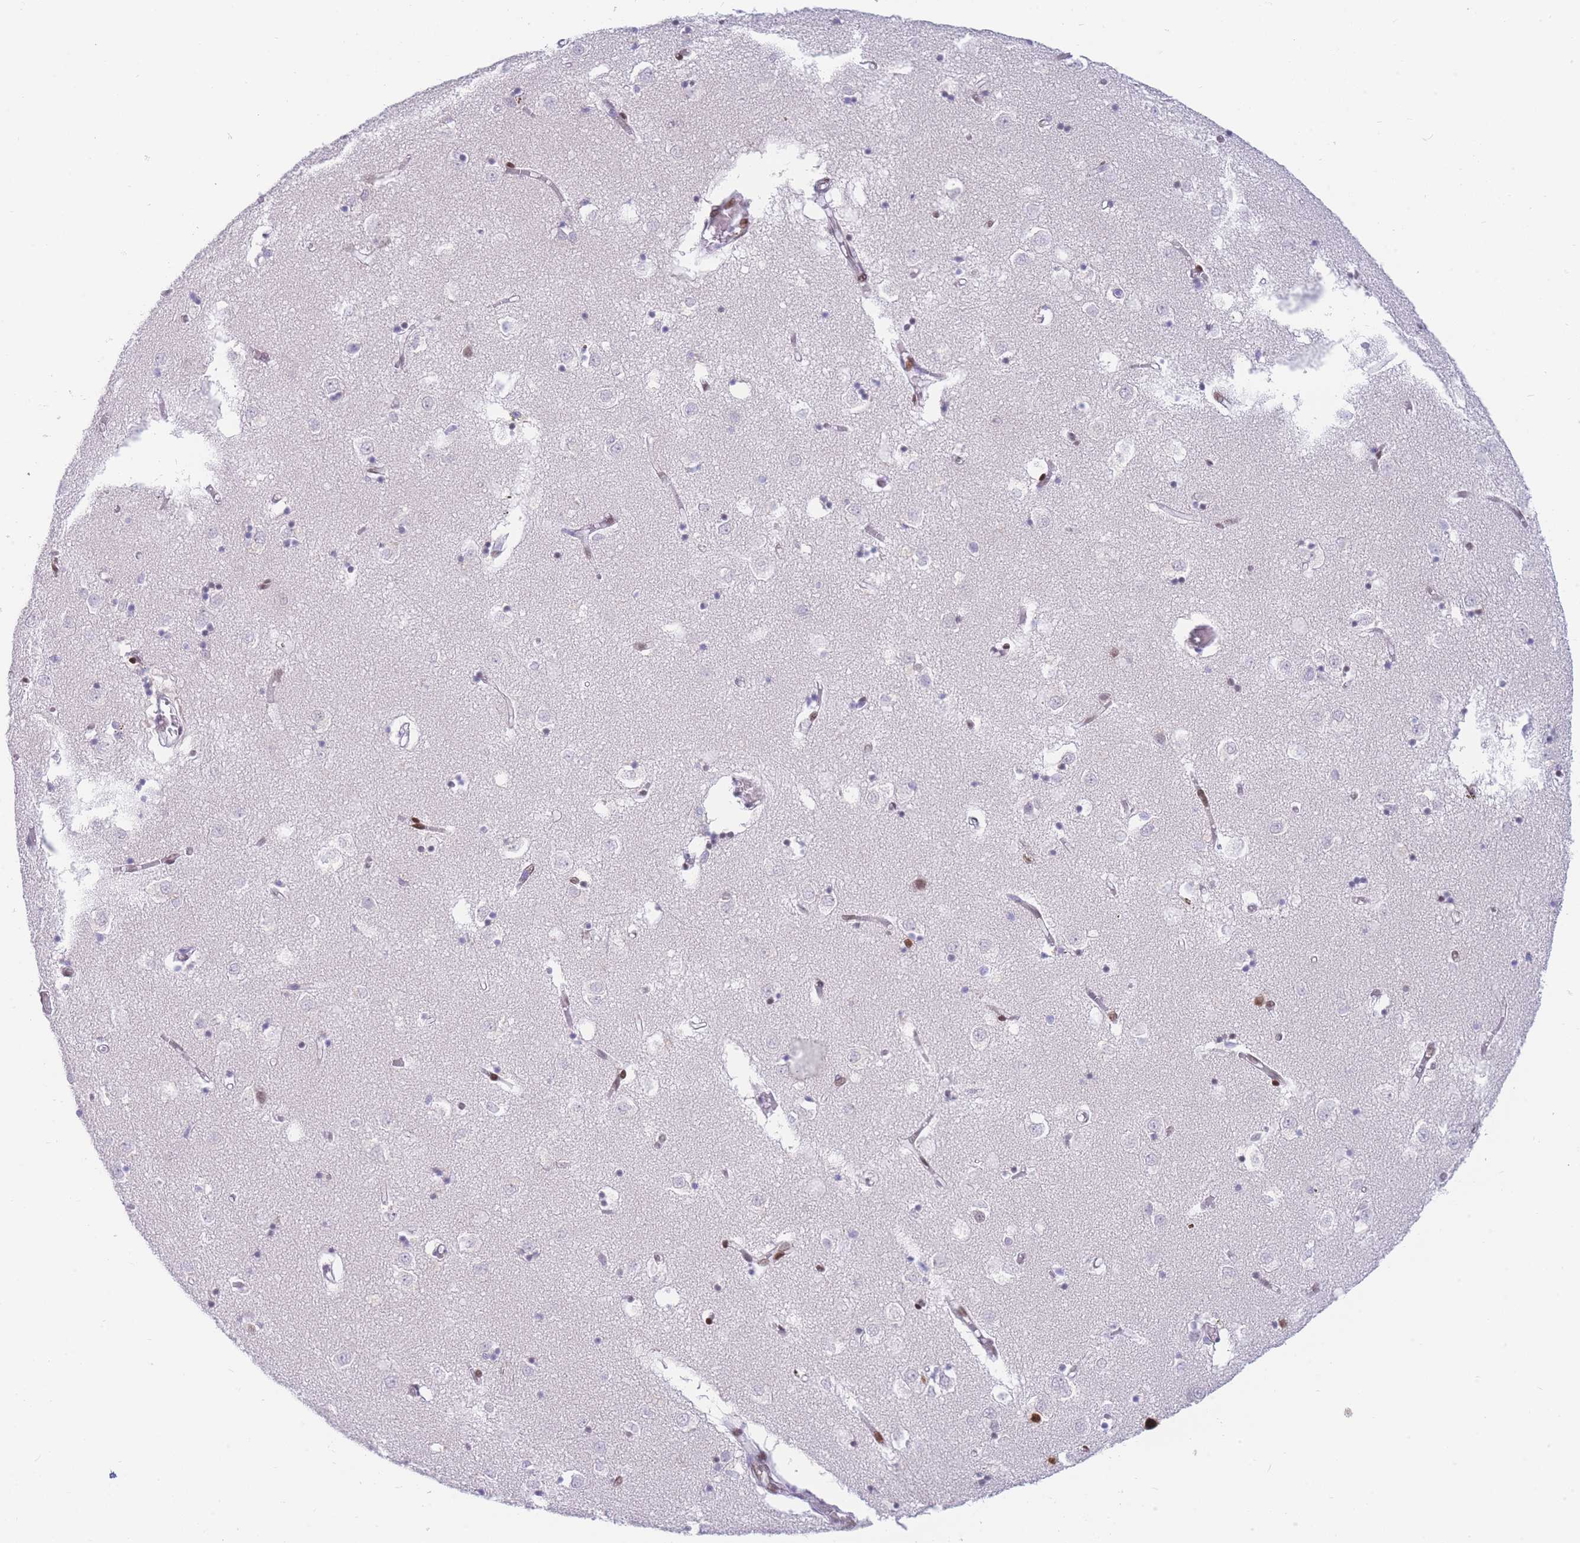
{"staining": {"intensity": "moderate", "quantity": "<25%", "location": "nuclear"}, "tissue": "caudate", "cell_type": "Glial cells", "image_type": "normal", "snomed": [{"axis": "morphology", "description": "Normal tissue, NOS"}, {"axis": "topography", "description": "Lateral ventricle wall"}], "caption": "Immunohistochemistry of unremarkable caudate displays low levels of moderate nuclear expression in approximately <25% of glial cells.", "gene": "PSMB5", "patient": {"sex": "male", "age": 70}}